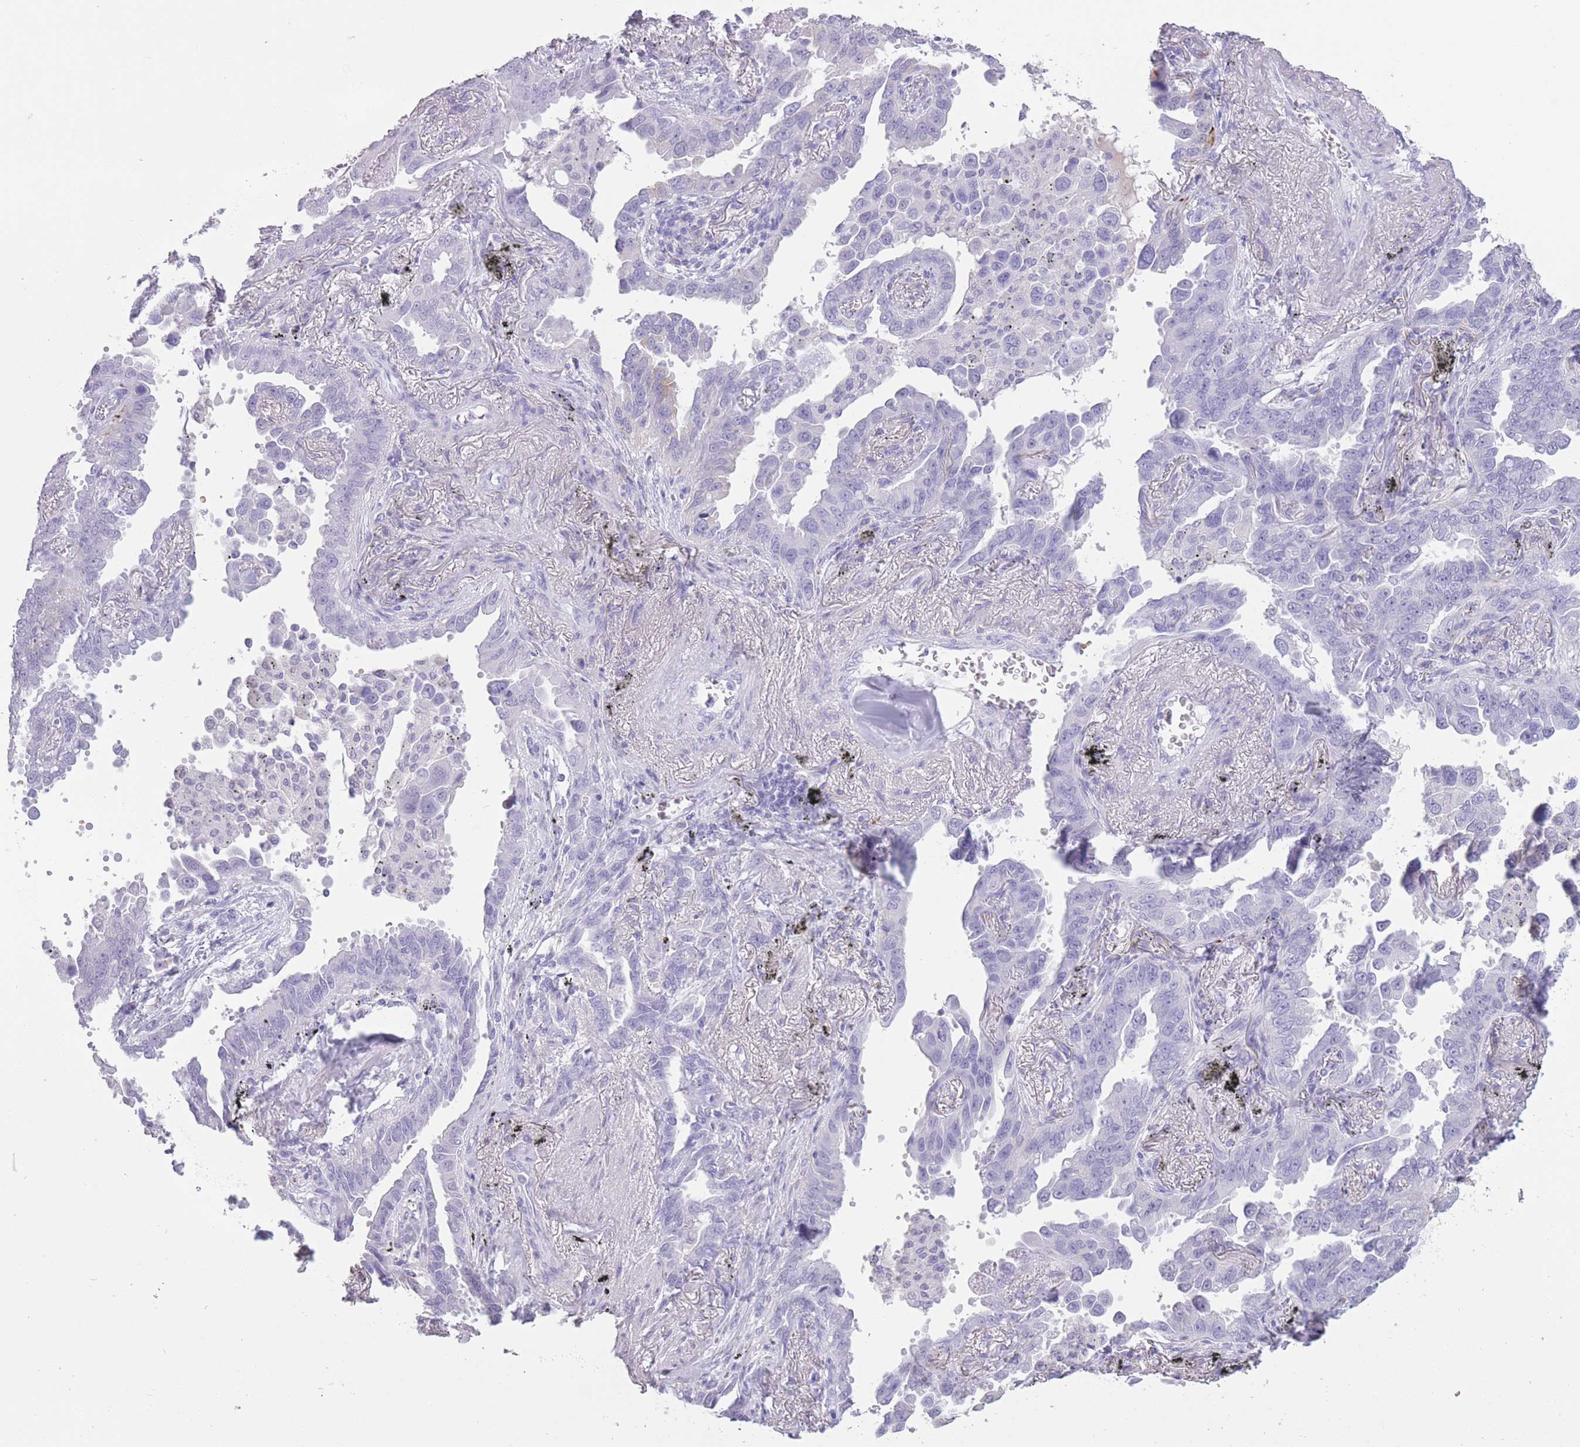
{"staining": {"intensity": "negative", "quantity": "none", "location": "none"}, "tissue": "lung cancer", "cell_type": "Tumor cells", "image_type": "cancer", "snomed": [{"axis": "morphology", "description": "Adenocarcinoma, NOS"}, {"axis": "topography", "description": "Lung"}], "caption": "This is a photomicrograph of IHC staining of lung cancer (adenocarcinoma), which shows no staining in tumor cells.", "gene": "OR7C1", "patient": {"sex": "male", "age": 67}}